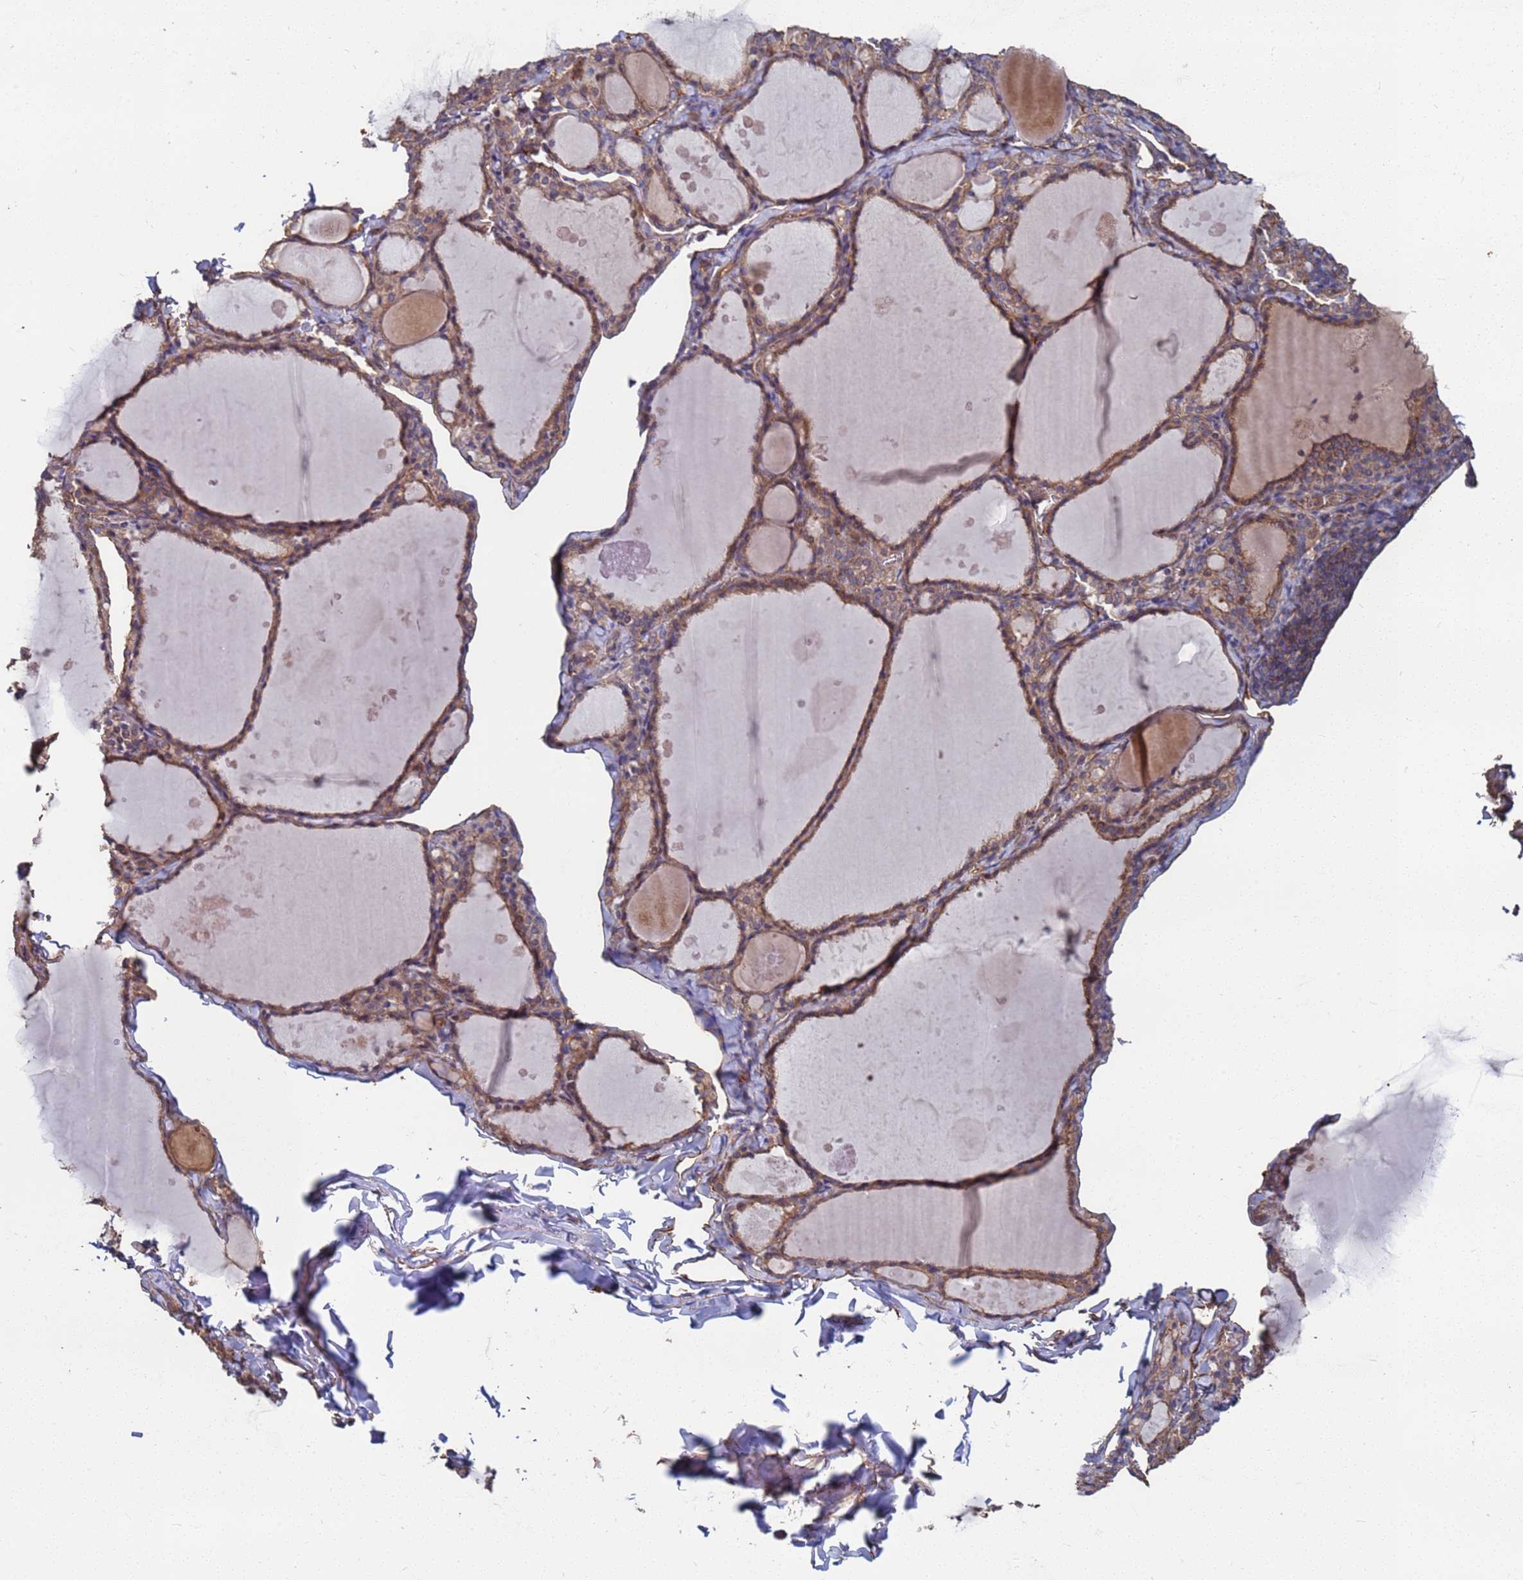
{"staining": {"intensity": "moderate", "quantity": ">75%", "location": "cytoplasmic/membranous"}, "tissue": "thyroid gland", "cell_type": "Glandular cells", "image_type": "normal", "snomed": [{"axis": "morphology", "description": "Normal tissue, NOS"}, {"axis": "topography", "description": "Thyroid gland"}], "caption": "A brown stain highlights moderate cytoplasmic/membranous positivity of a protein in glandular cells of unremarkable thyroid gland. (DAB IHC, brown staining for protein, blue staining for nuclei).", "gene": "NDUFAF6", "patient": {"sex": "male", "age": 56}}